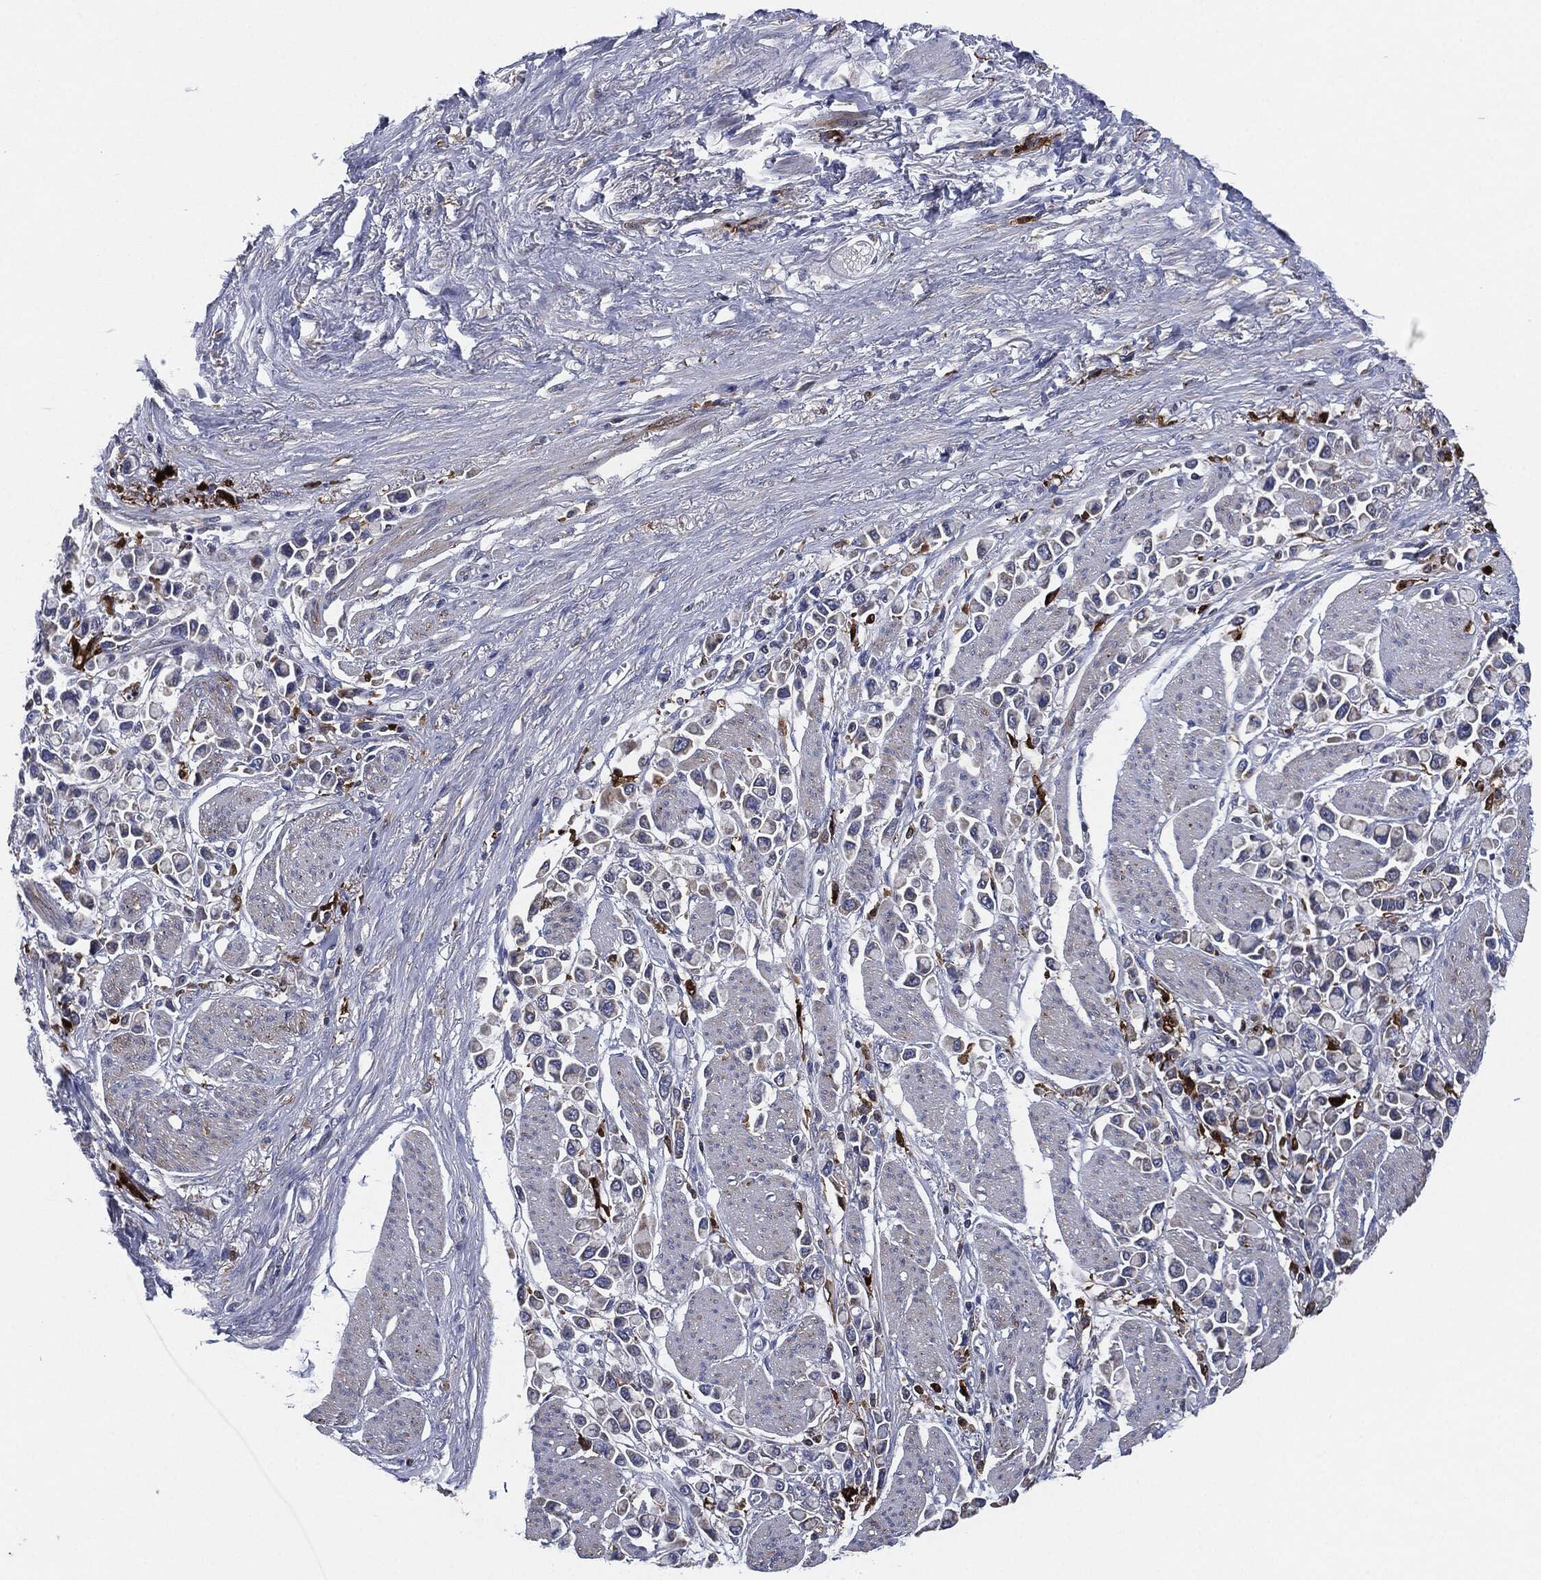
{"staining": {"intensity": "negative", "quantity": "none", "location": "none"}, "tissue": "stomach cancer", "cell_type": "Tumor cells", "image_type": "cancer", "snomed": [{"axis": "morphology", "description": "Adenocarcinoma, NOS"}, {"axis": "topography", "description": "Stomach"}], "caption": "Tumor cells show no significant protein positivity in stomach adenocarcinoma.", "gene": "TMEM11", "patient": {"sex": "female", "age": 81}}